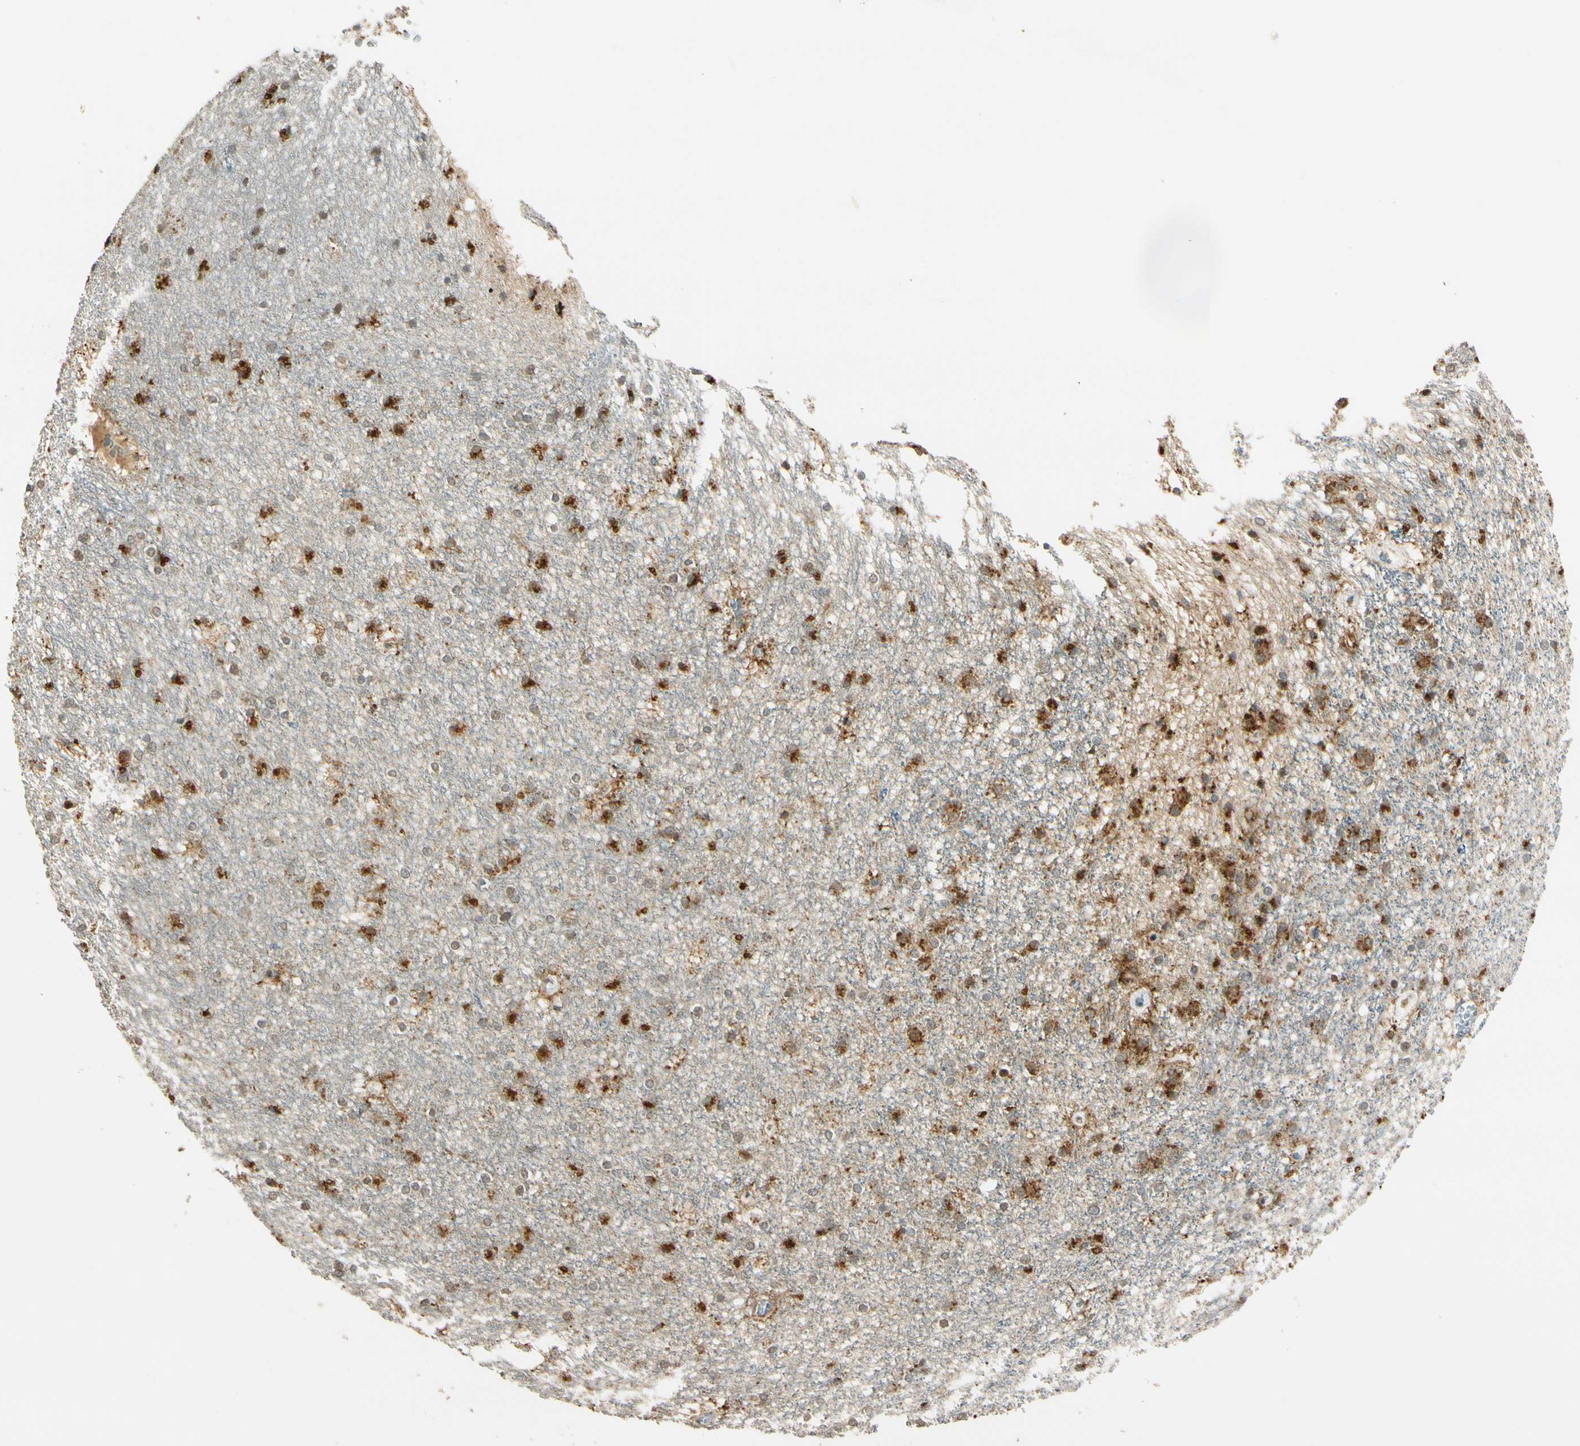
{"staining": {"intensity": "moderate", "quantity": "<25%", "location": "cytoplasmic/membranous"}, "tissue": "caudate", "cell_type": "Glial cells", "image_type": "normal", "snomed": [{"axis": "morphology", "description": "Normal tissue, NOS"}, {"axis": "topography", "description": "Lateral ventricle wall"}], "caption": "Immunohistochemical staining of unremarkable caudate shows <25% levels of moderate cytoplasmic/membranous protein positivity in about <25% of glial cells. The staining is performed using DAB brown chromogen to label protein expression. The nuclei are counter-stained blue using hematoxylin.", "gene": "LAMTOR1", "patient": {"sex": "female", "age": 19}}